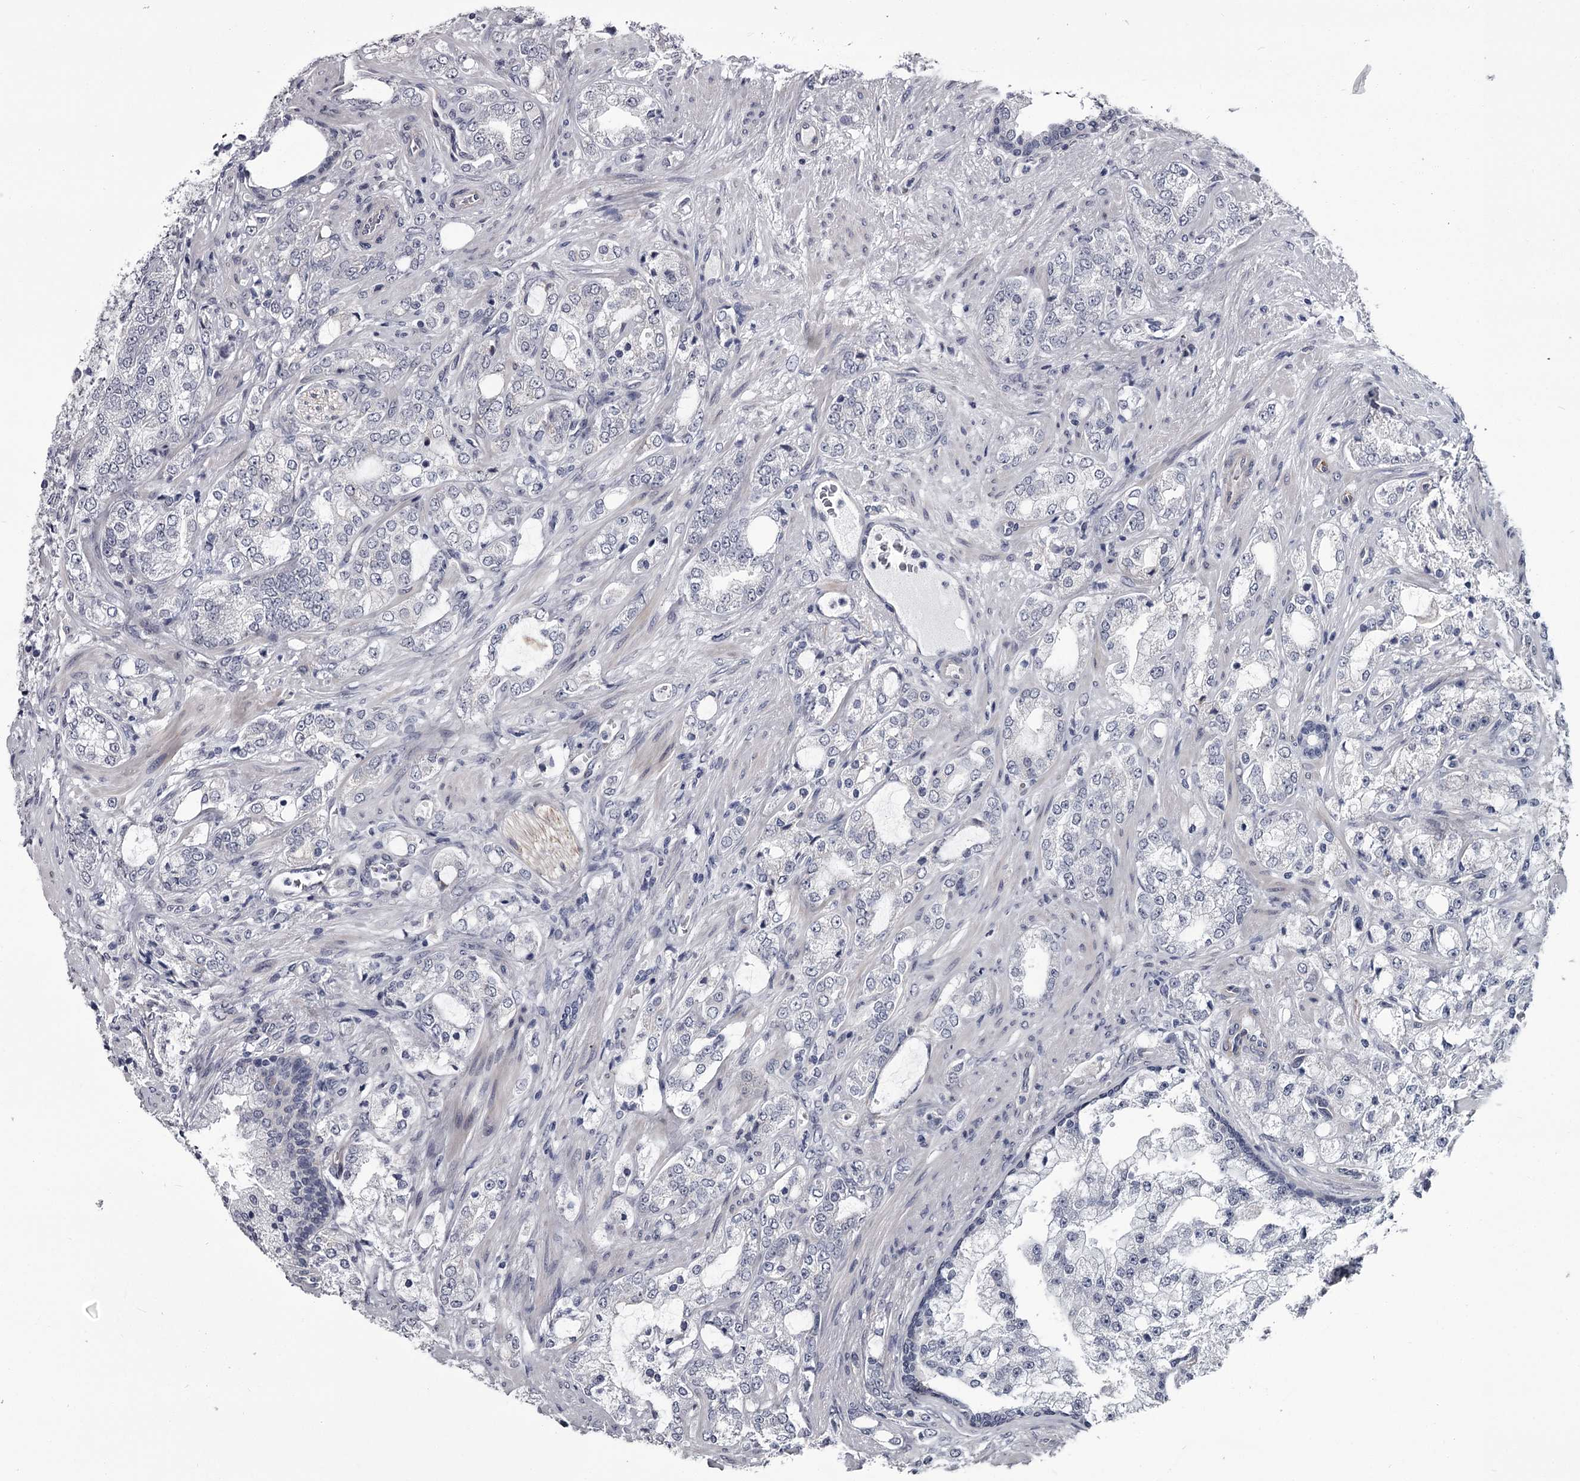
{"staining": {"intensity": "negative", "quantity": "none", "location": "none"}, "tissue": "prostate cancer", "cell_type": "Tumor cells", "image_type": "cancer", "snomed": [{"axis": "morphology", "description": "Adenocarcinoma, High grade"}, {"axis": "topography", "description": "Prostate"}], "caption": "Immunohistochemistry of human prostate cancer shows no staining in tumor cells. The staining is performed using DAB brown chromogen with nuclei counter-stained in using hematoxylin.", "gene": "PRPF40B", "patient": {"sex": "male", "age": 64}}